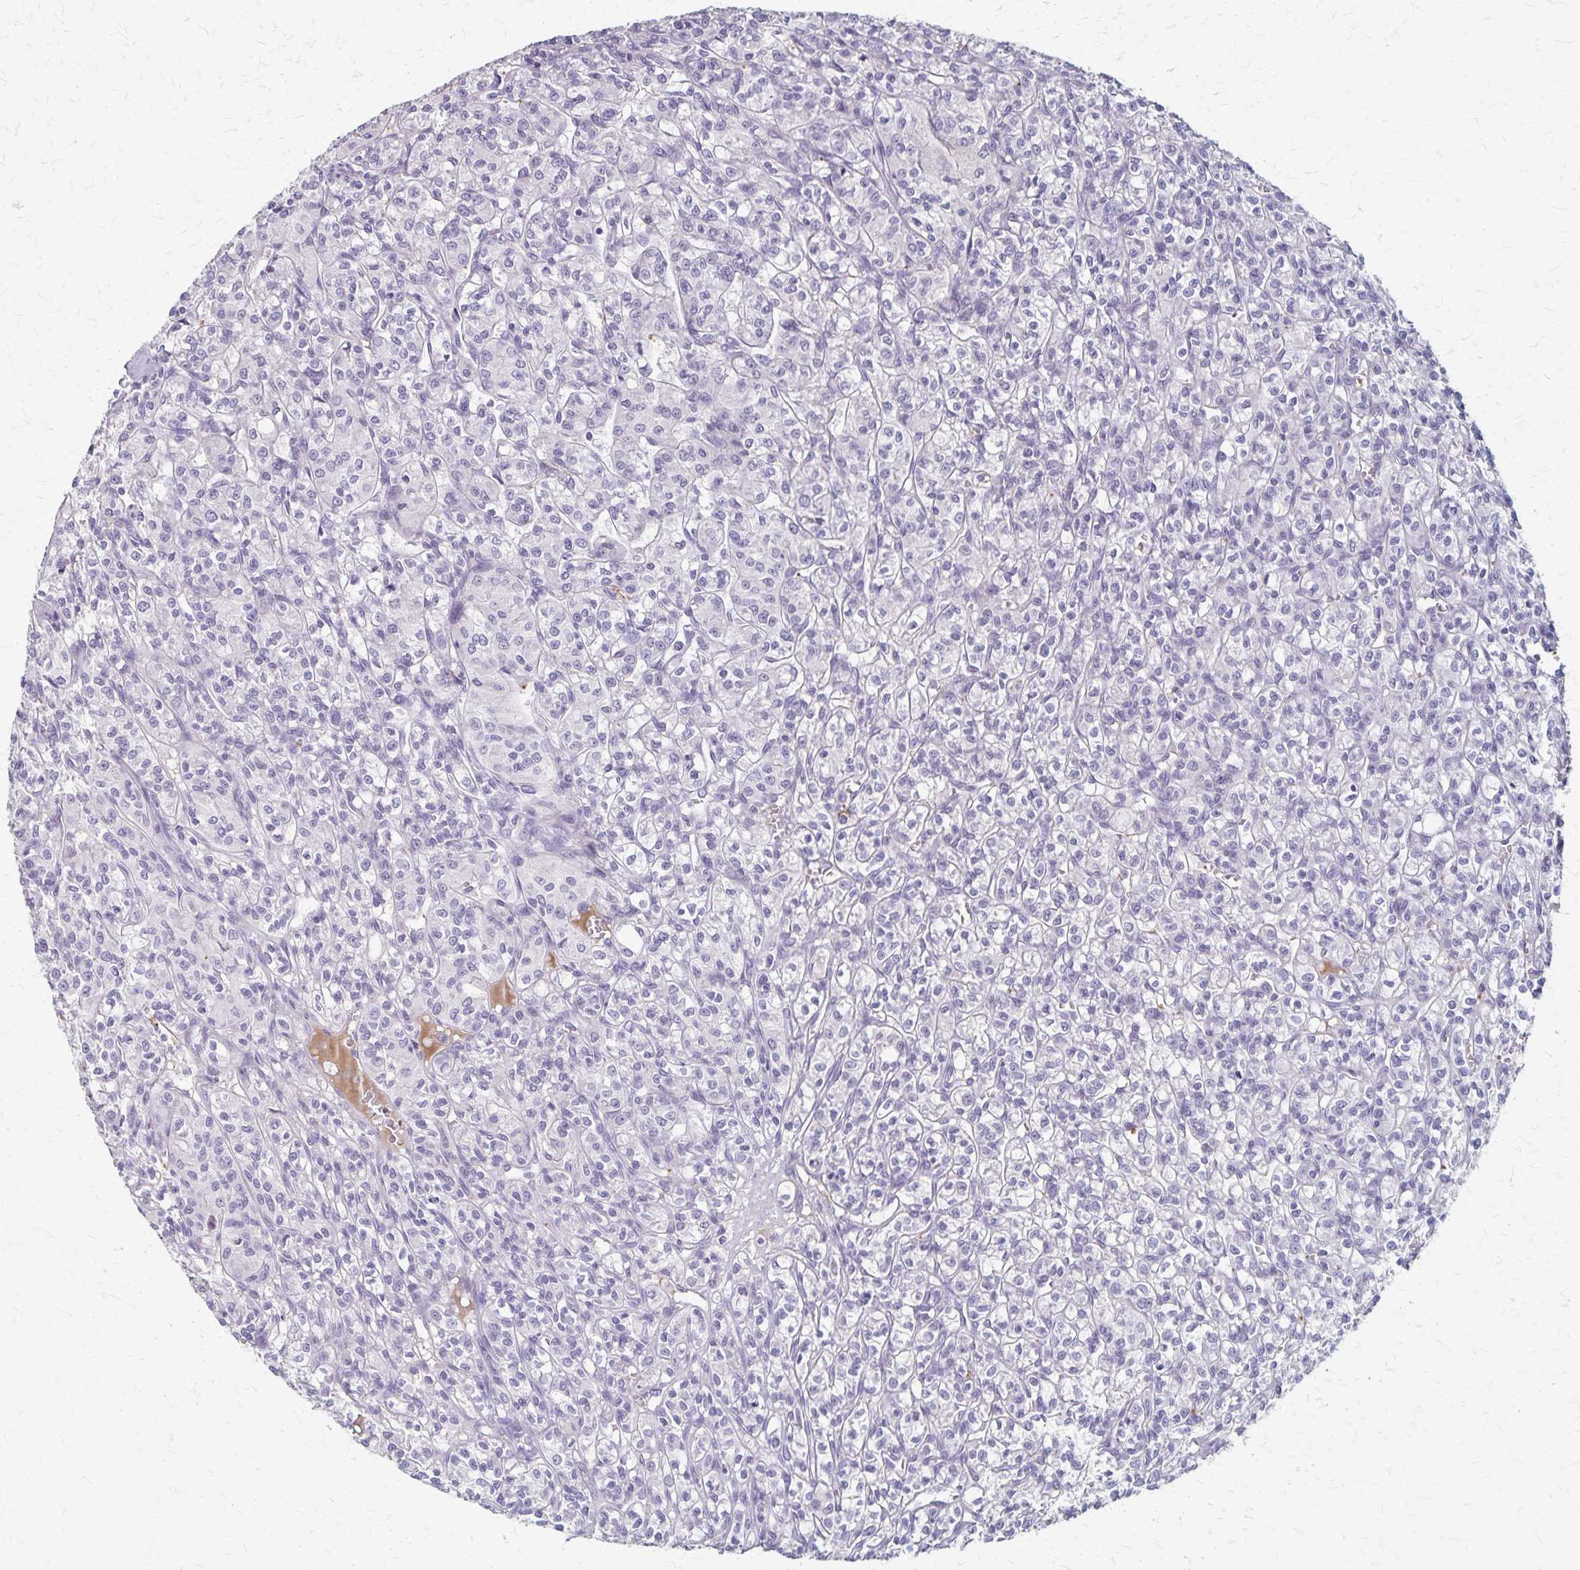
{"staining": {"intensity": "negative", "quantity": "none", "location": "none"}, "tissue": "renal cancer", "cell_type": "Tumor cells", "image_type": "cancer", "snomed": [{"axis": "morphology", "description": "Adenocarcinoma, NOS"}, {"axis": "topography", "description": "Kidney"}], "caption": "Immunohistochemistry image of renal cancer (adenocarcinoma) stained for a protein (brown), which shows no positivity in tumor cells. Nuclei are stained in blue.", "gene": "RASL10B", "patient": {"sex": "male", "age": 36}}